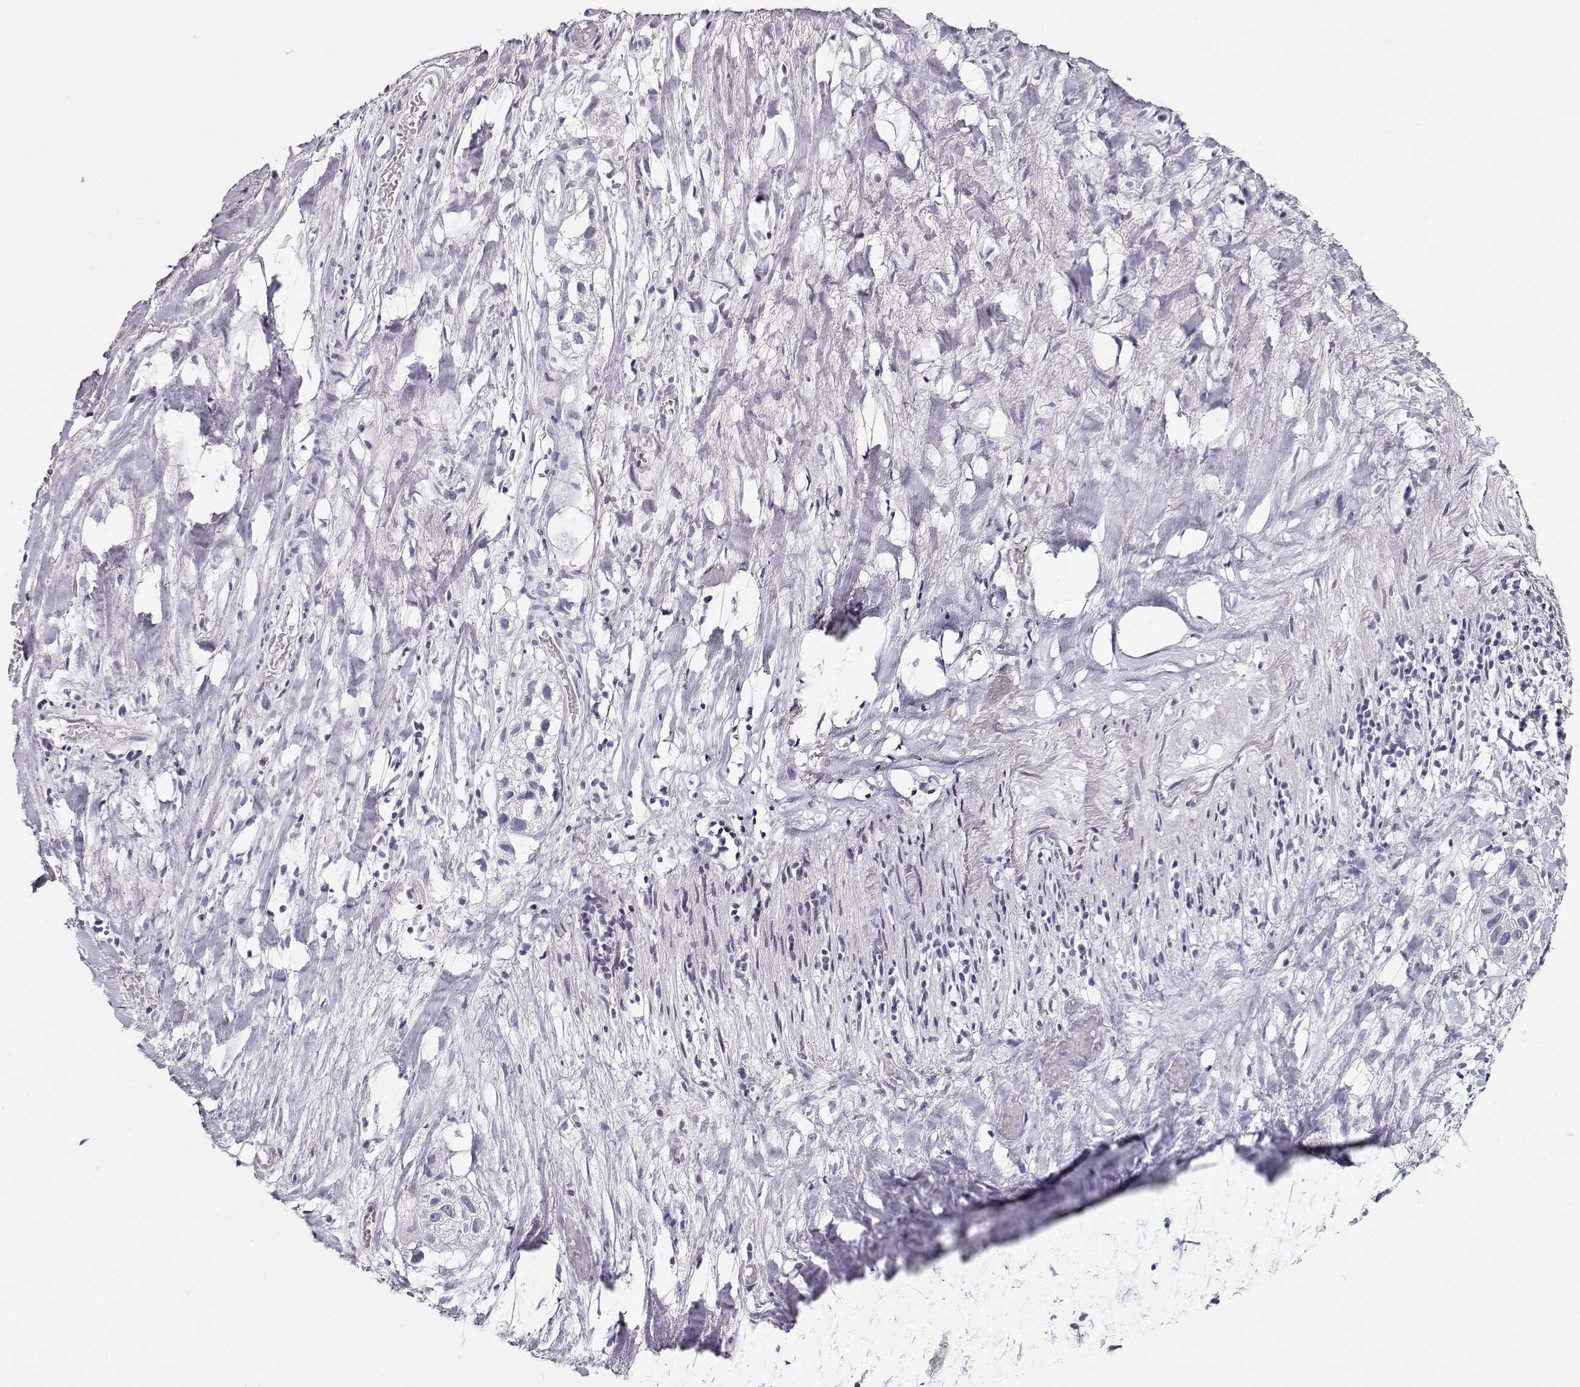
{"staining": {"intensity": "negative", "quantity": "none", "location": "none"}, "tissue": "liver cancer", "cell_type": "Tumor cells", "image_type": "cancer", "snomed": [{"axis": "morphology", "description": "Cholangiocarcinoma"}, {"axis": "topography", "description": "Liver"}], "caption": "Immunohistochemistry histopathology image of neoplastic tissue: liver cholangiocarcinoma stained with DAB shows no significant protein staining in tumor cells.", "gene": "CRX", "patient": {"sex": "female", "age": 52}}